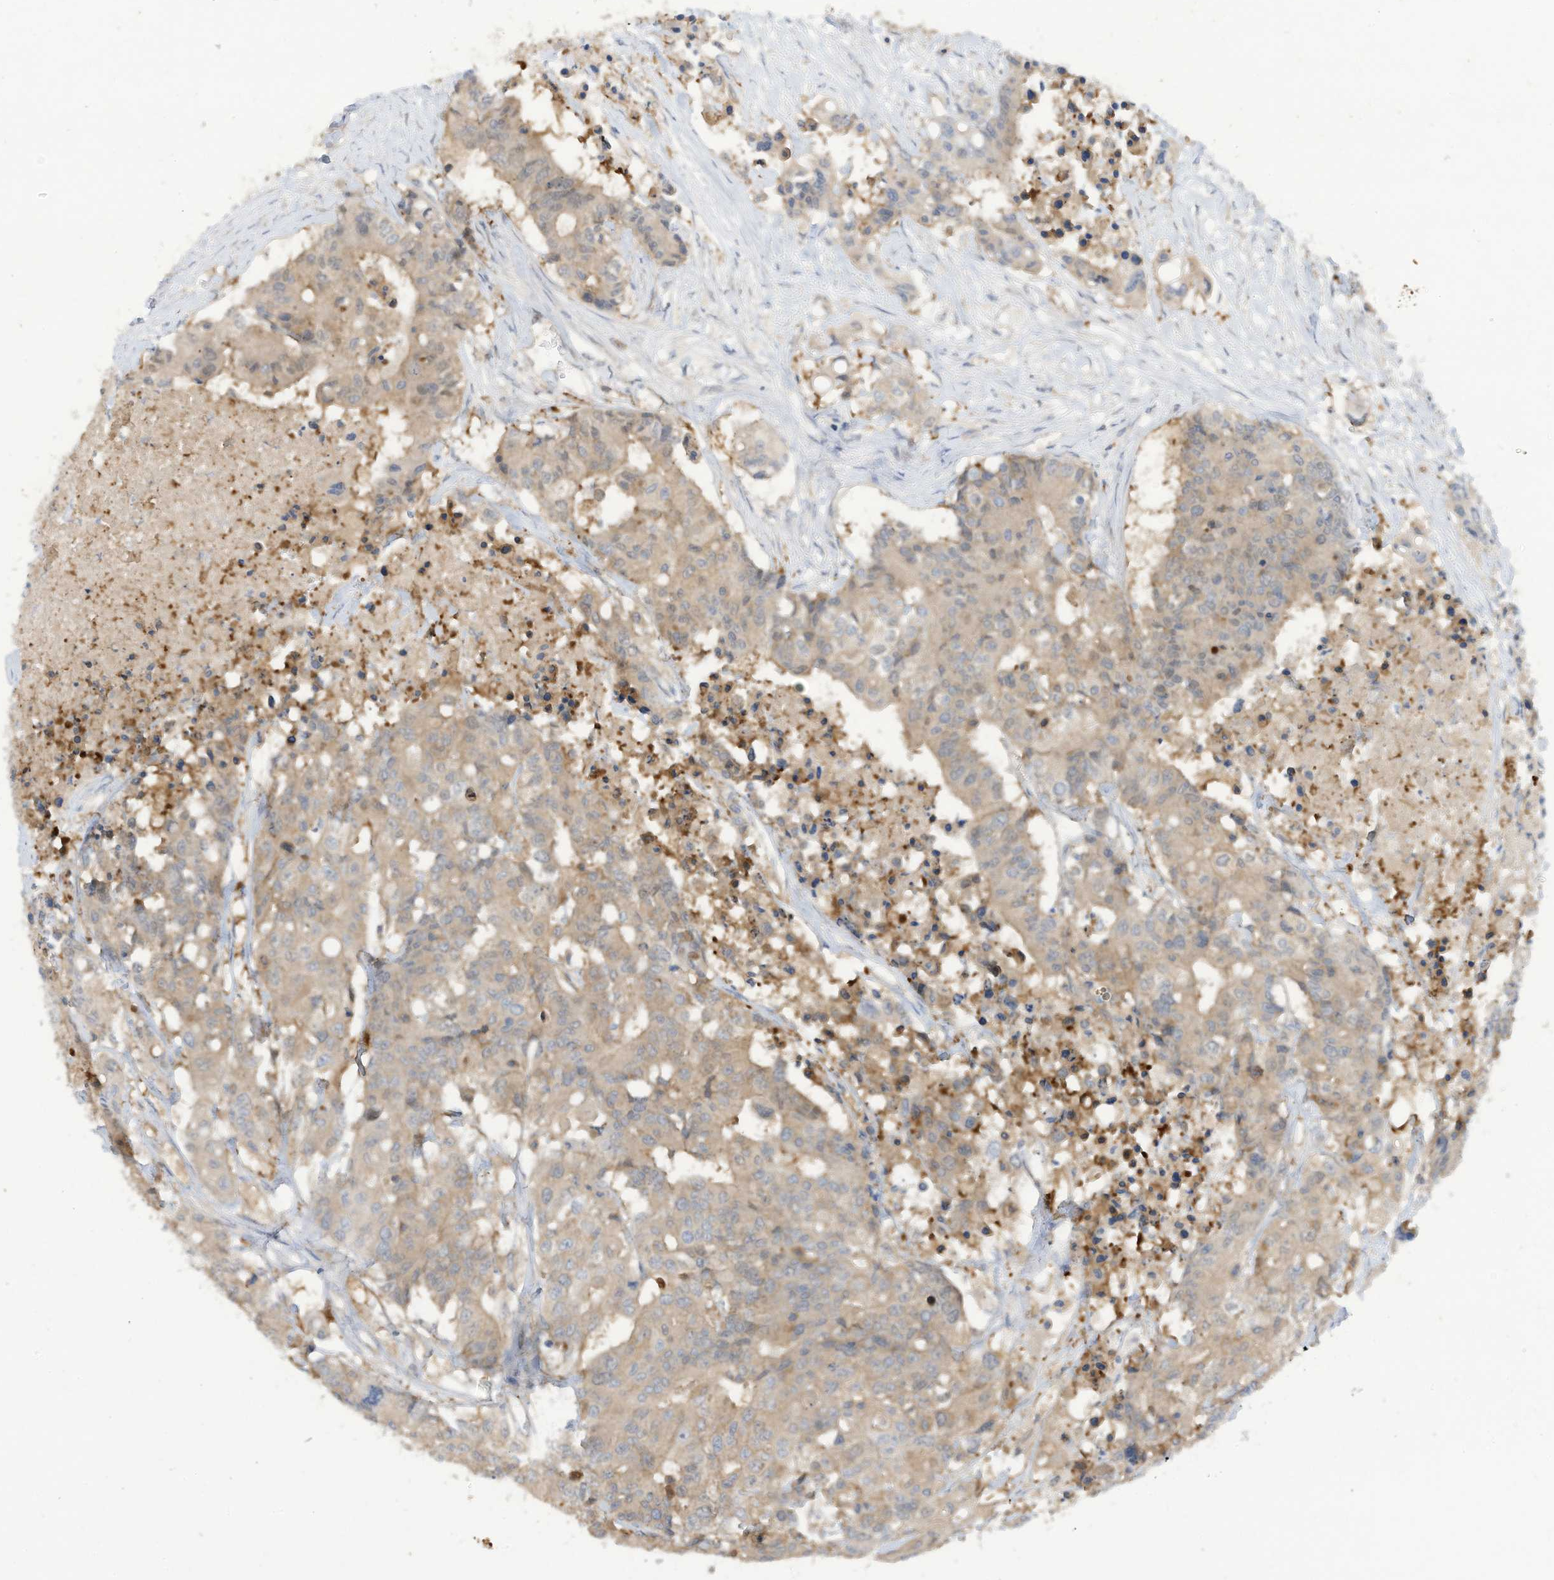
{"staining": {"intensity": "weak", "quantity": "<25%", "location": "cytoplasmic/membranous"}, "tissue": "colorectal cancer", "cell_type": "Tumor cells", "image_type": "cancer", "snomed": [{"axis": "morphology", "description": "Adenocarcinoma, NOS"}, {"axis": "topography", "description": "Colon"}], "caption": "This is a photomicrograph of immunohistochemistry (IHC) staining of colorectal cancer (adenocarcinoma), which shows no positivity in tumor cells. The staining is performed using DAB (3,3'-diaminobenzidine) brown chromogen with nuclei counter-stained in using hematoxylin.", "gene": "LRRN2", "patient": {"sex": "male", "age": 77}}